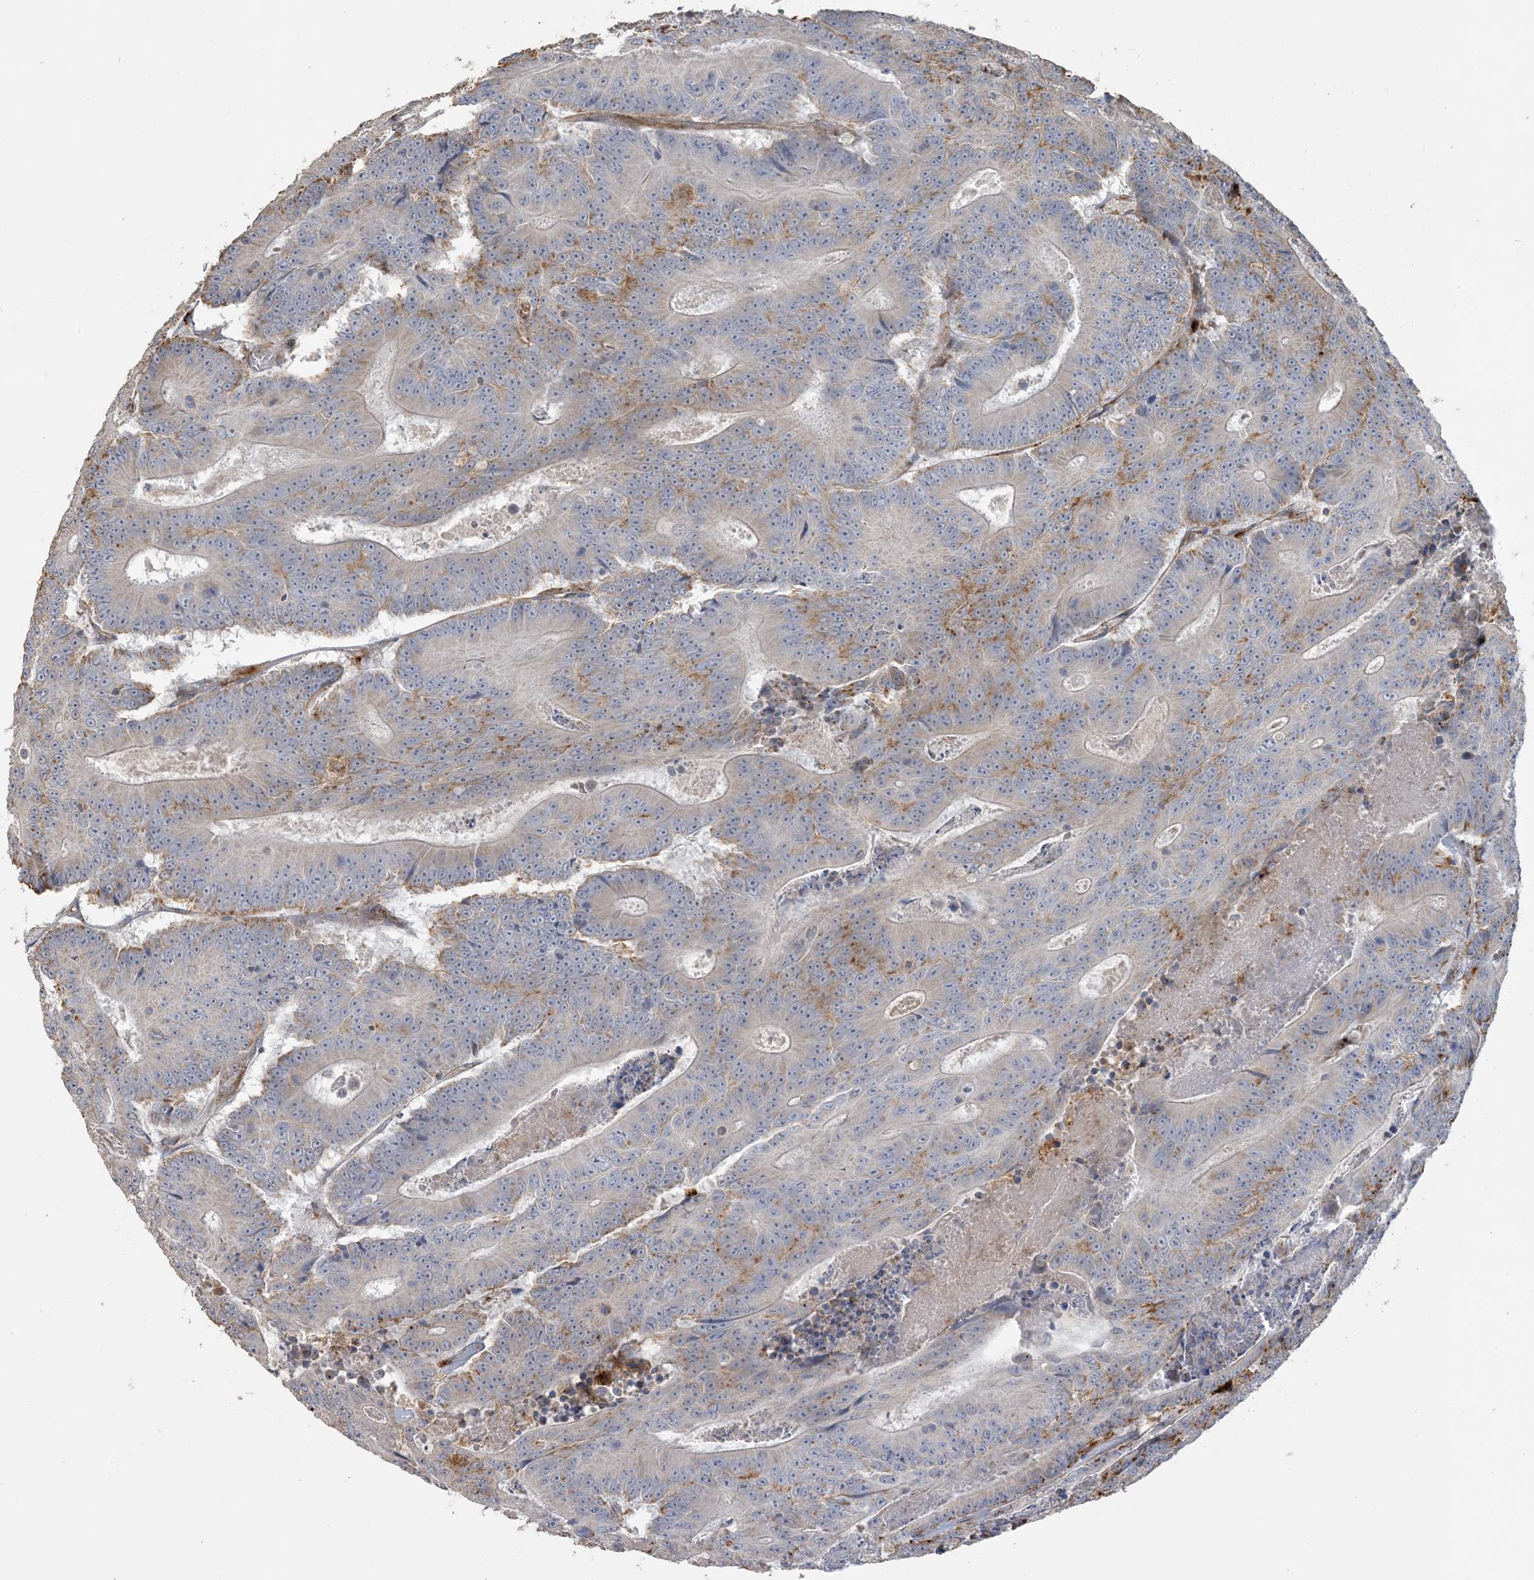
{"staining": {"intensity": "negative", "quantity": "none", "location": "none"}, "tissue": "colorectal cancer", "cell_type": "Tumor cells", "image_type": "cancer", "snomed": [{"axis": "morphology", "description": "Adenocarcinoma, NOS"}, {"axis": "topography", "description": "Colon"}], "caption": "The image shows no staining of tumor cells in adenocarcinoma (colorectal).", "gene": "AGA", "patient": {"sex": "male", "age": 83}}